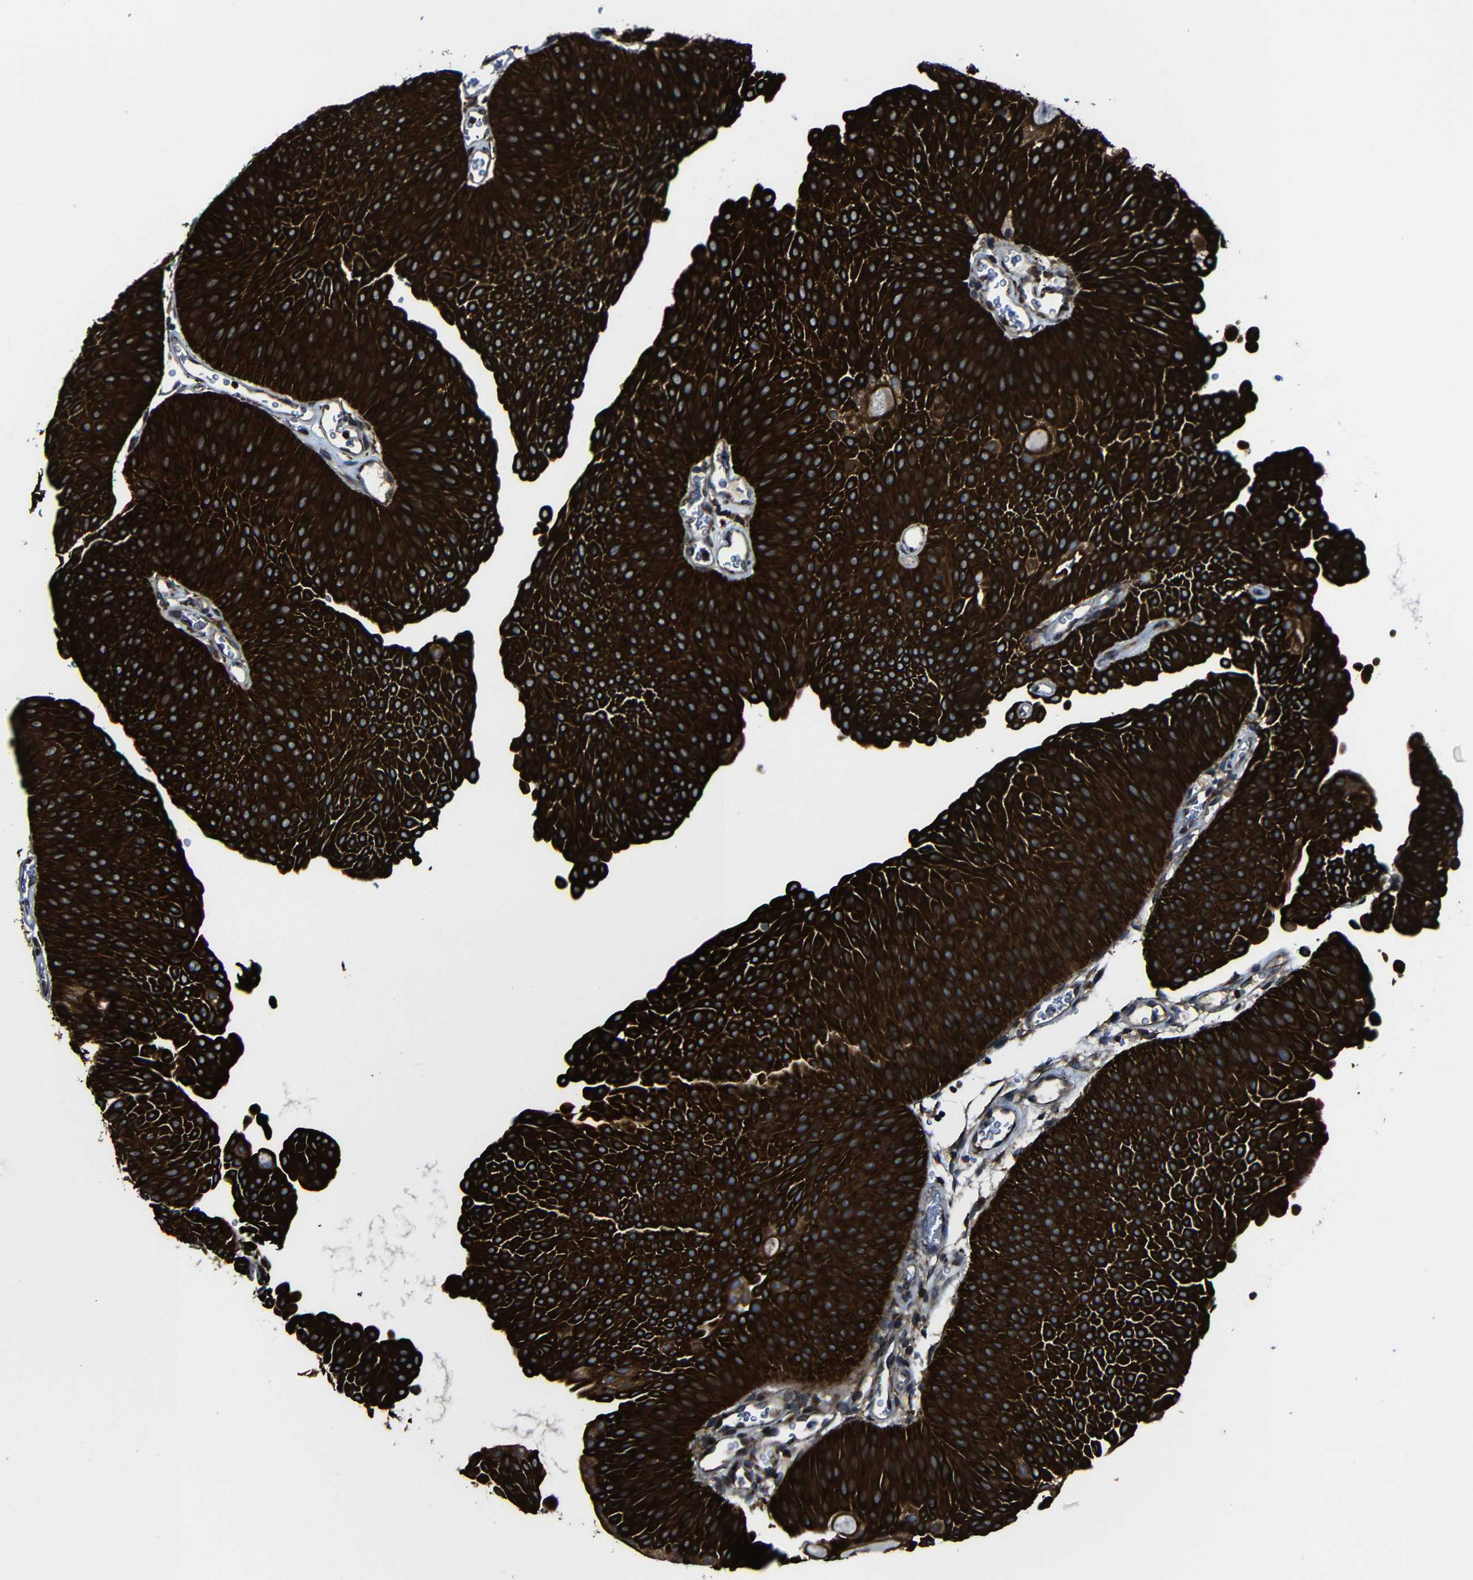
{"staining": {"intensity": "strong", "quantity": ">75%", "location": "cytoplasmic/membranous"}, "tissue": "urothelial cancer", "cell_type": "Tumor cells", "image_type": "cancer", "snomed": [{"axis": "morphology", "description": "Urothelial carcinoma, Low grade"}, {"axis": "topography", "description": "Urinary bladder"}], "caption": "A high-resolution micrograph shows IHC staining of urothelial cancer, which displays strong cytoplasmic/membranous expression in about >75% of tumor cells.", "gene": "KIAA0513", "patient": {"sex": "female", "age": 60}}